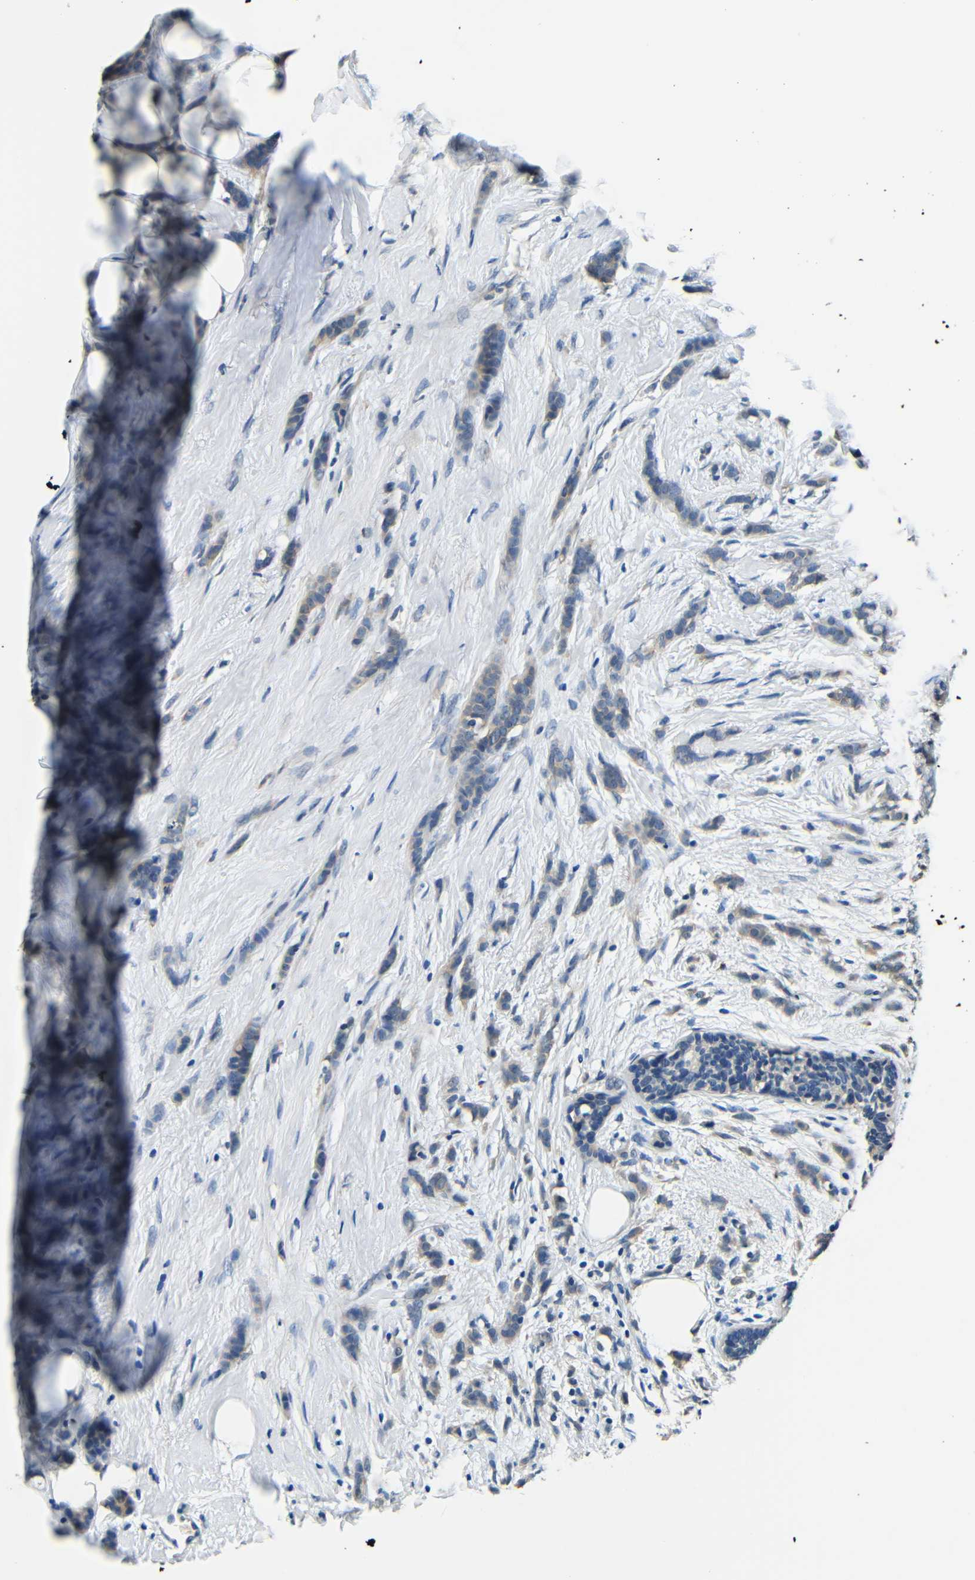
{"staining": {"intensity": "weak", "quantity": "25%-75%", "location": "cytoplasmic/membranous"}, "tissue": "breast cancer", "cell_type": "Tumor cells", "image_type": "cancer", "snomed": [{"axis": "morphology", "description": "Lobular carcinoma, in situ"}, {"axis": "morphology", "description": "Lobular carcinoma"}, {"axis": "topography", "description": "Breast"}], "caption": "Breast lobular carcinoma stained with a protein marker displays weak staining in tumor cells.", "gene": "ADAP1", "patient": {"sex": "female", "age": 41}}